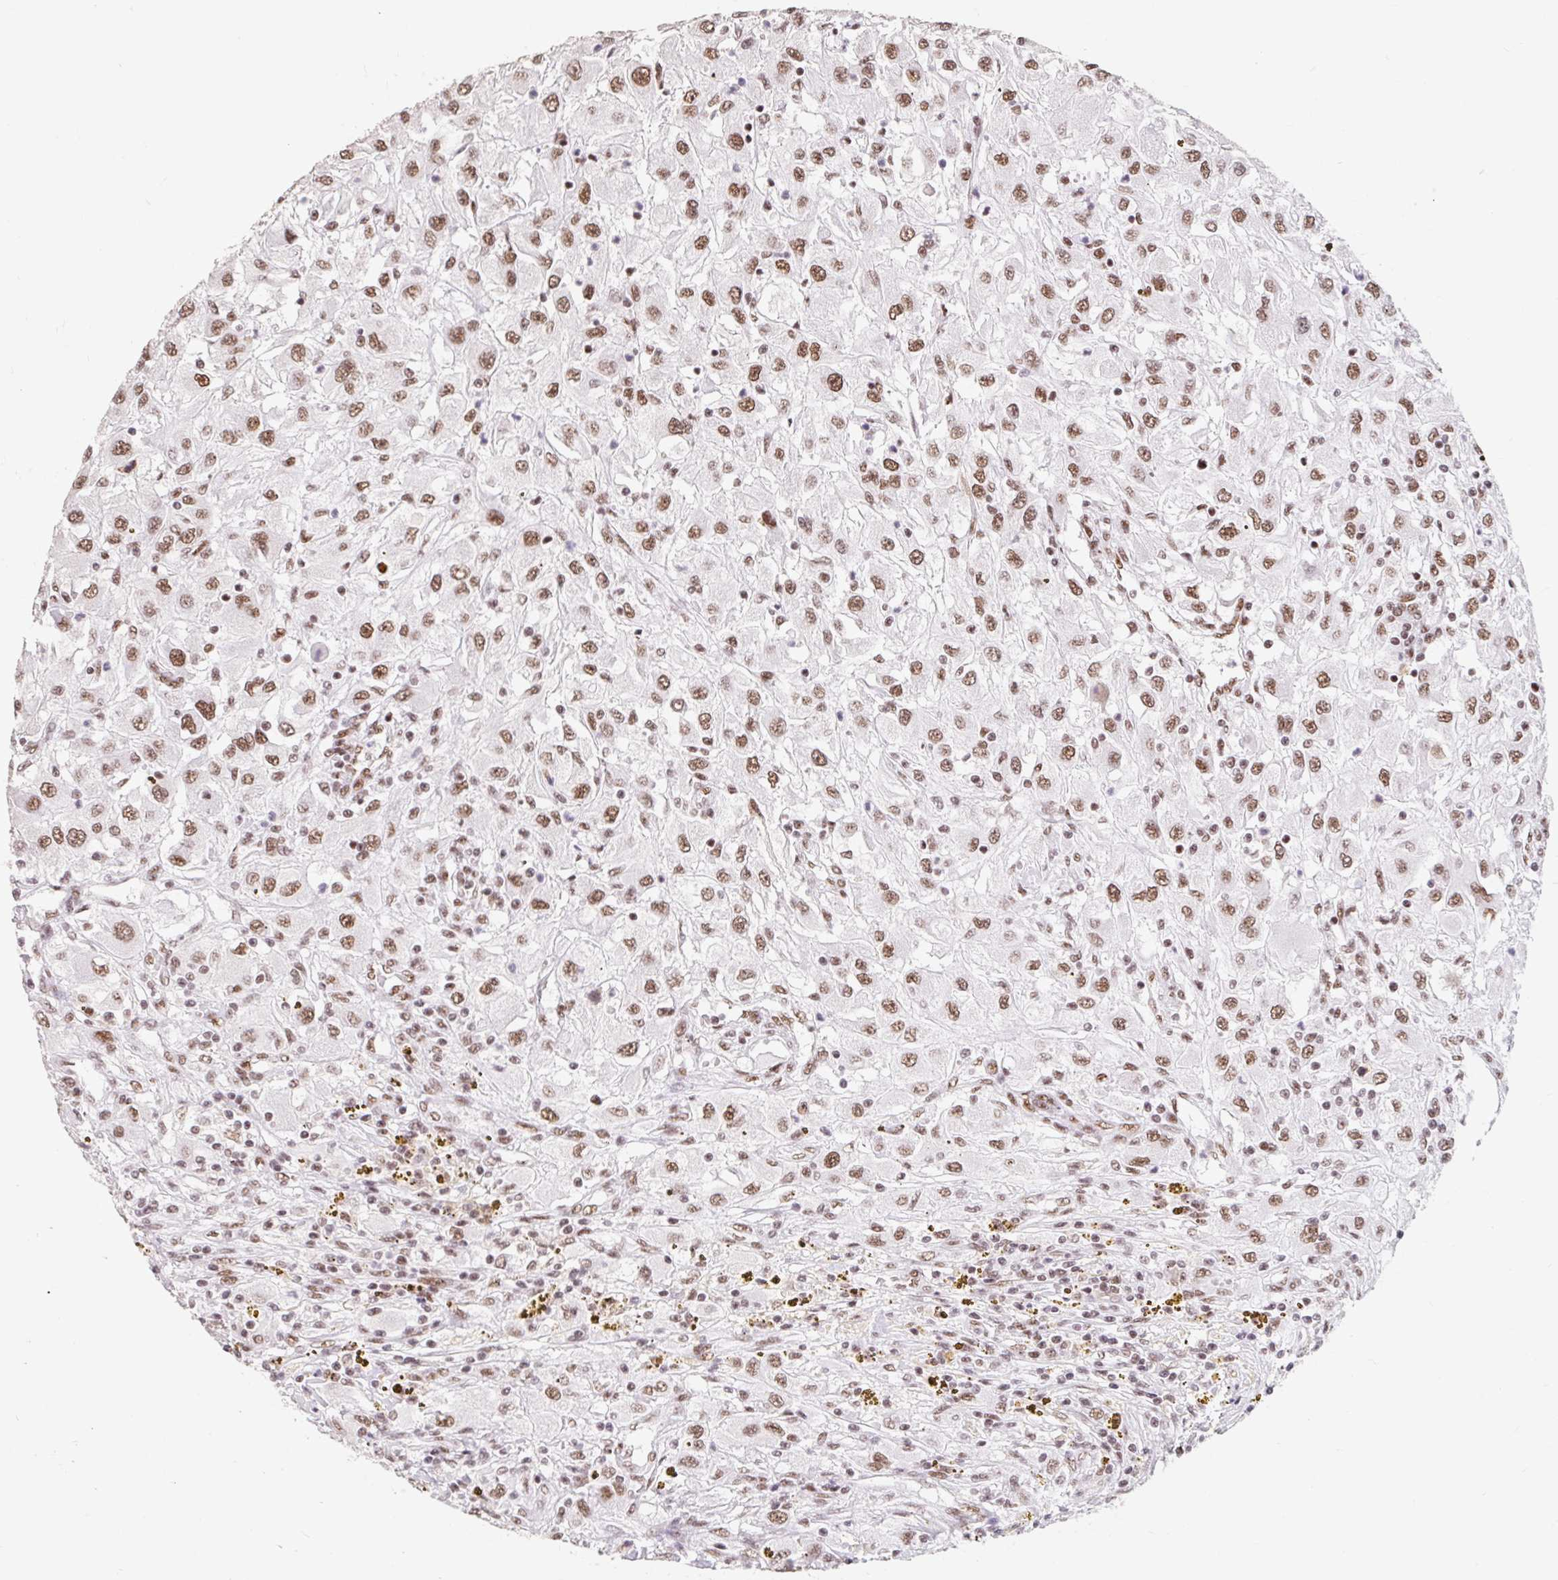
{"staining": {"intensity": "moderate", "quantity": ">75%", "location": "nuclear"}, "tissue": "renal cancer", "cell_type": "Tumor cells", "image_type": "cancer", "snomed": [{"axis": "morphology", "description": "Adenocarcinoma, NOS"}, {"axis": "topography", "description": "Kidney"}], "caption": "This is a photomicrograph of immunohistochemistry (IHC) staining of renal adenocarcinoma, which shows moderate expression in the nuclear of tumor cells.", "gene": "SRSF10", "patient": {"sex": "female", "age": 67}}